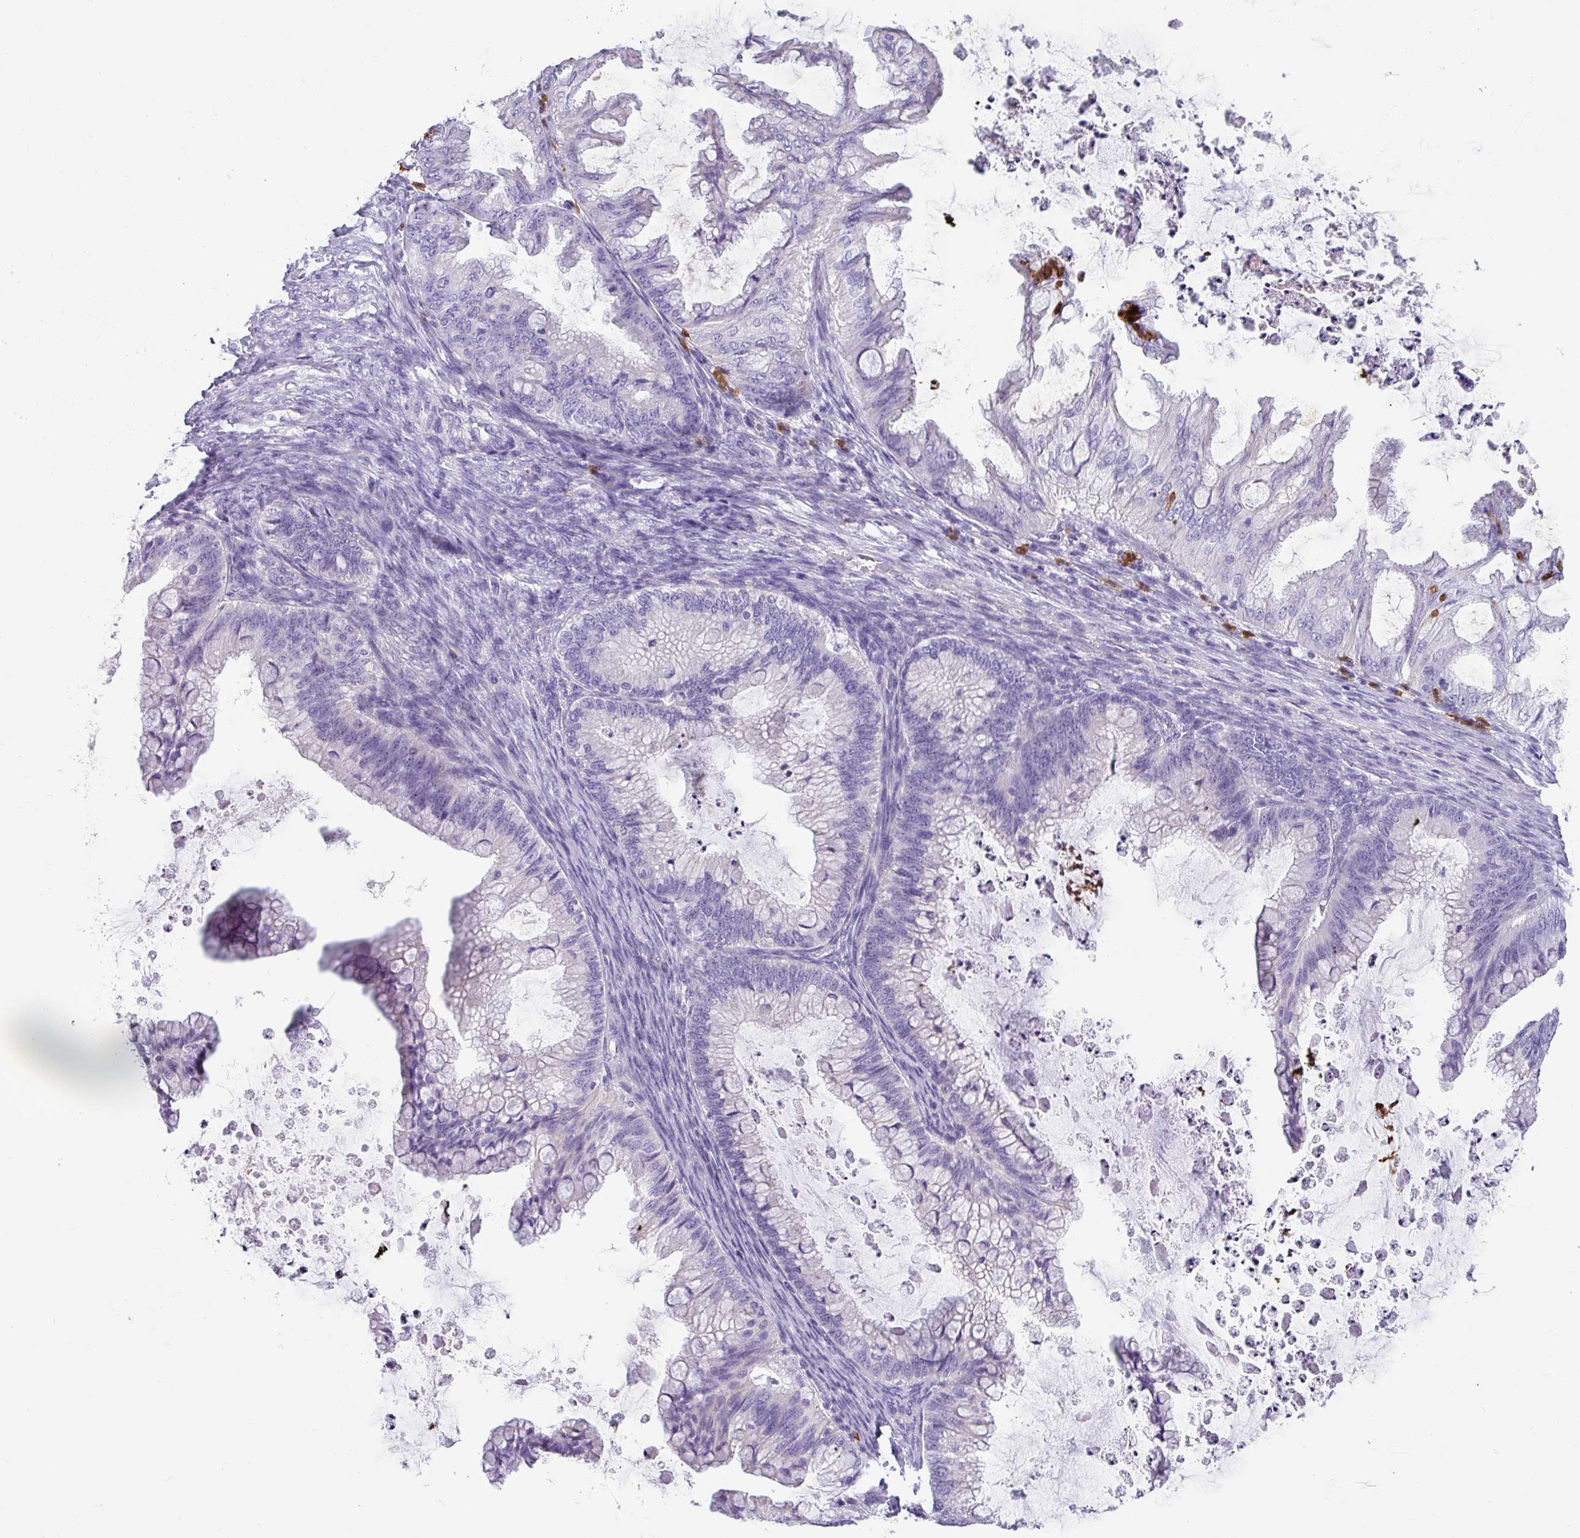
{"staining": {"intensity": "negative", "quantity": "none", "location": "none"}, "tissue": "ovarian cancer", "cell_type": "Tumor cells", "image_type": "cancer", "snomed": [{"axis": "morphology", "description": "Cystadenocarcinoma, mucinous, NOS"}, {"axis": "topography", "description": "Ovary"}], "caption": "This is a photomicrograph of immunohistochemistry (IHC) staining of ovarian mucinous cystadenocarcinoma, which shows no positivity in tumor cells. (Immunohistochemistry, brightfield microscopy, high magnification).", "gene": "SH2D3C", "patient": {"sex": "female", "age": 35}}